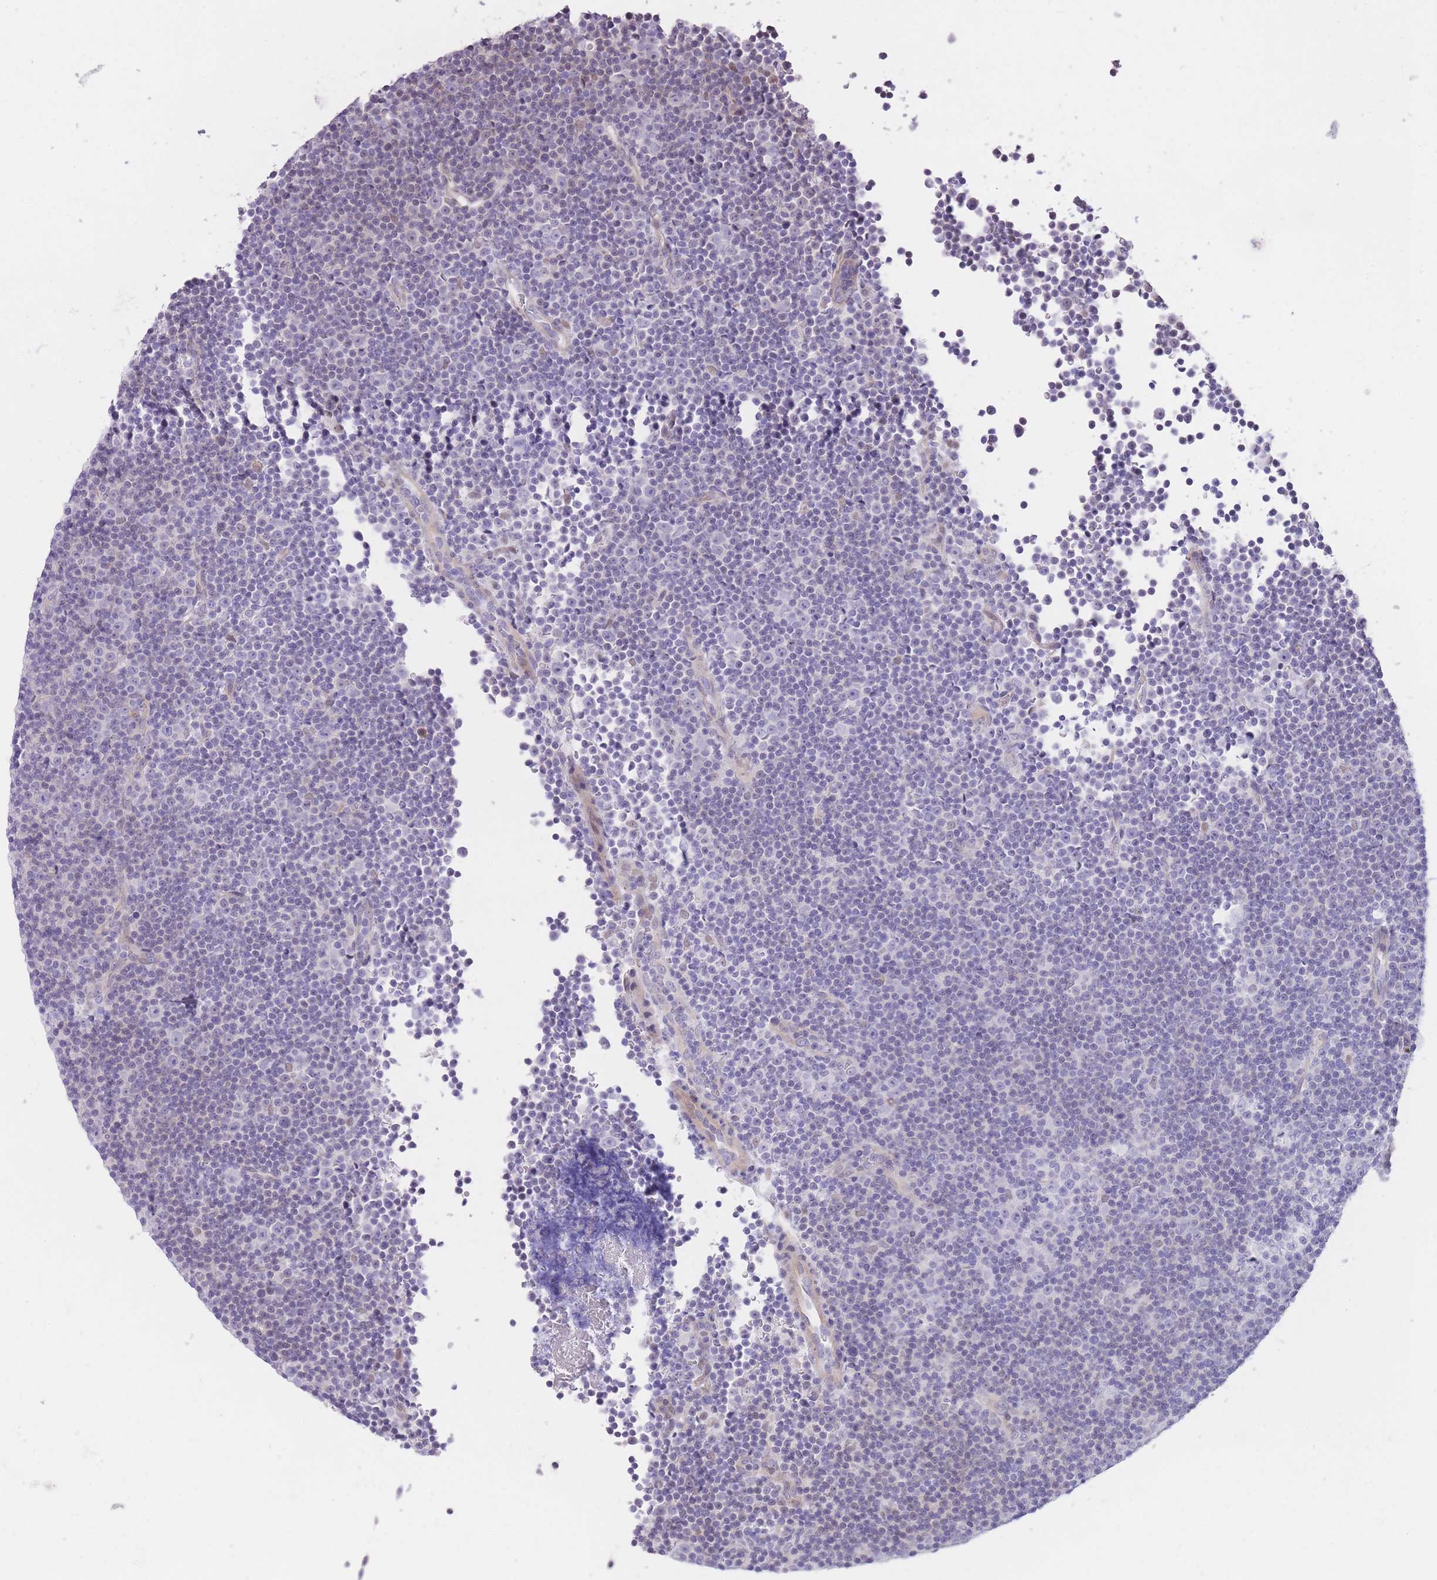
{"staining": {"intensity": "negative", "quantity": "none", "location": "none"}, "tissue": "lymphoma", "cell_type": "Tumor cells", "image_type": "cancer", "snomed": [{"axis": "morphology", "description": "Malignant lymphoma, non-Hodgkin's type, Low grade"}, {"axis": "topography", "description": "Lymph node"}], "caption": "Immunohistochemistry (IHC) image of neoplastic tissue: human lymphoma stained with DAB (3,3'-diaminobenzidine) shows no significant protein expression in tumor cells.", "gene": "IMPG1", "patient": {"sex": "female", "age": 67}}